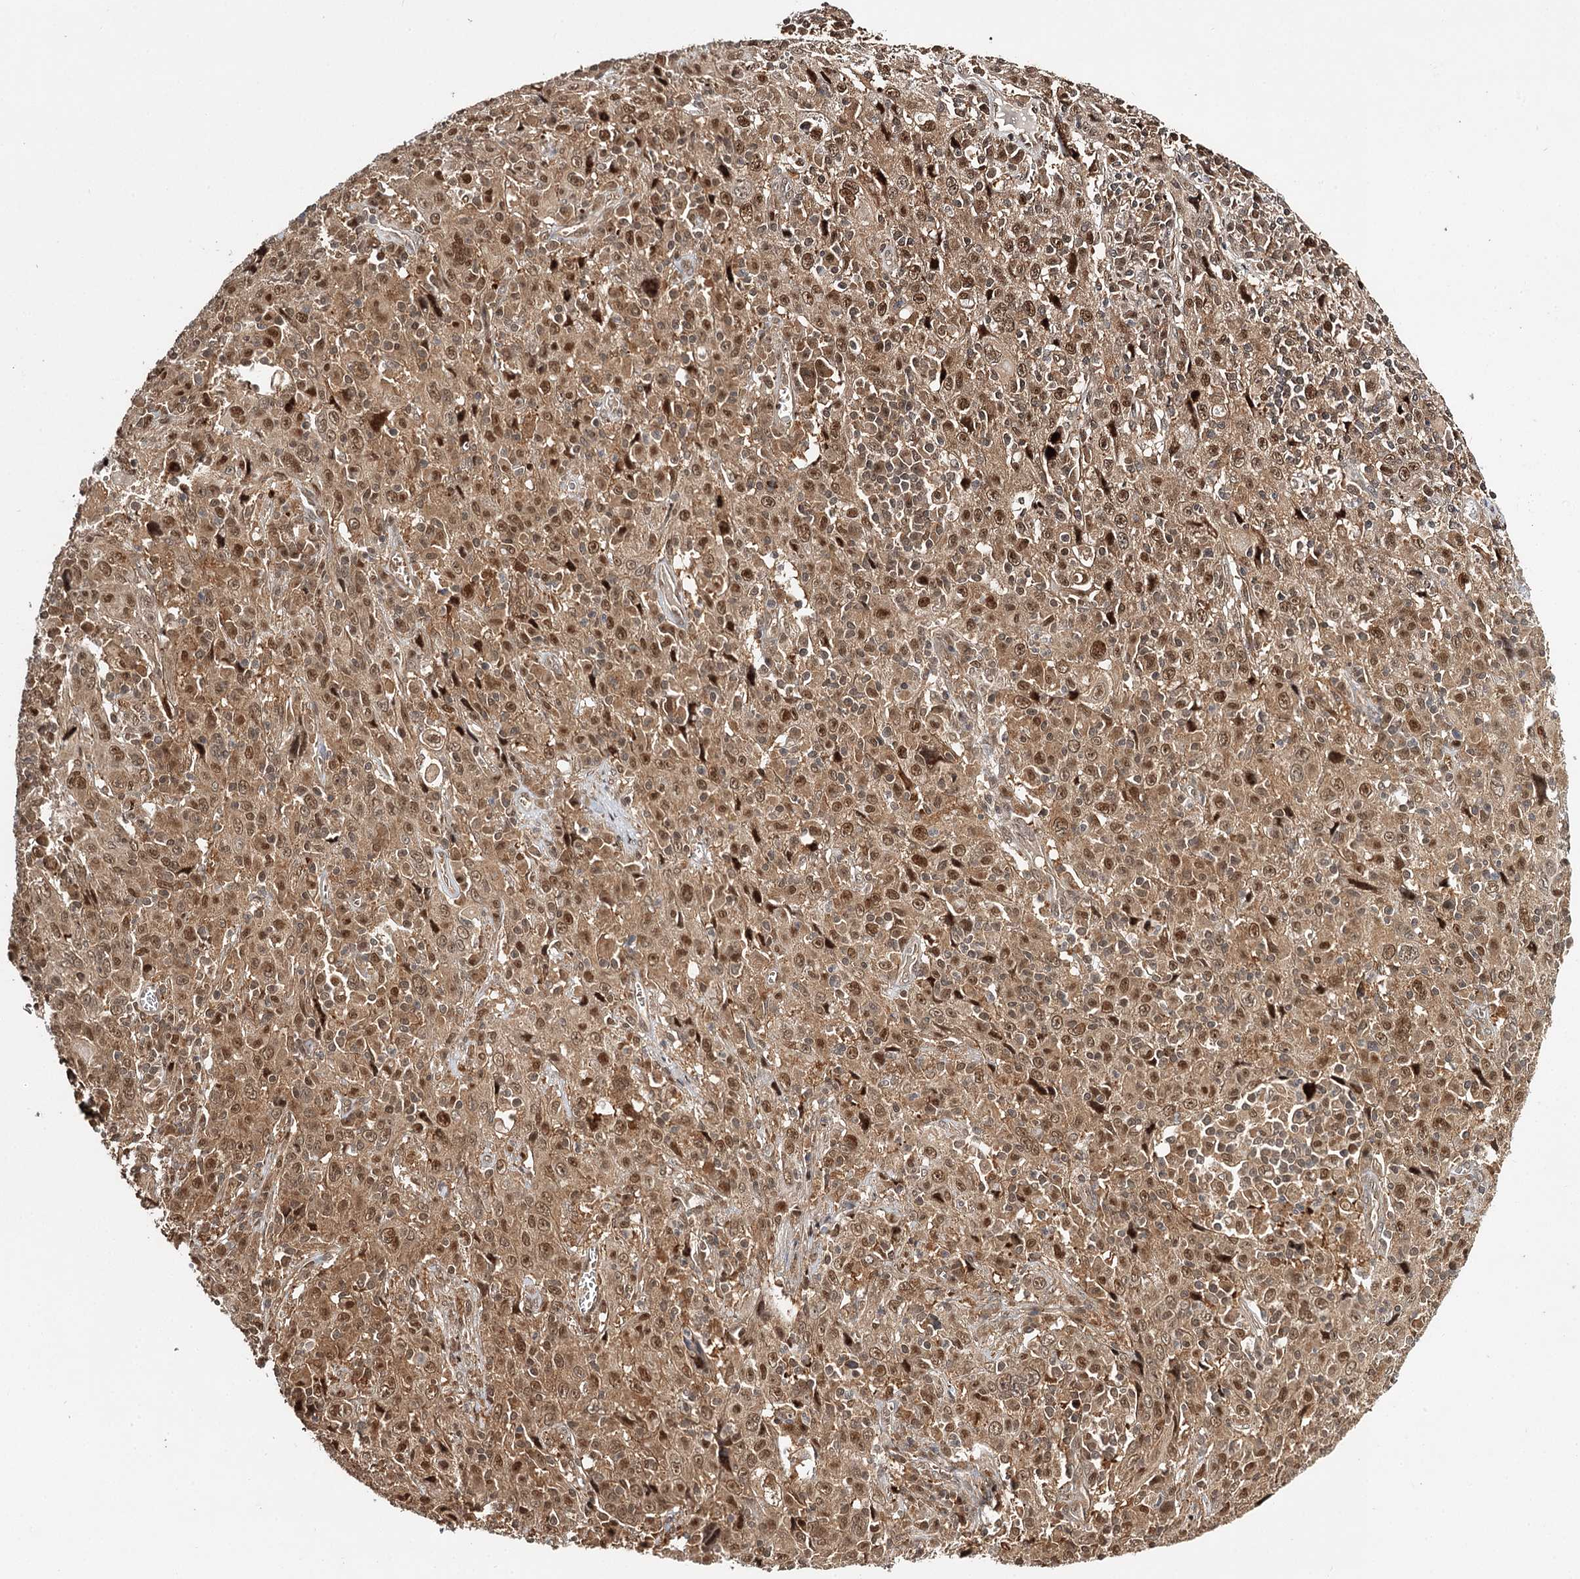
{"staining": {"intensity": "moderate", "quantity": ">75%", "location": "cytoplasmic/membranous,nuclear"}, "tissue": "cervical cancer", "cell_type": "Tumor cells", "image_type": "cancer", "snomed": [{"axis": "morphology", "description": "Squamous cell carcinoma, NOS"}, {"axis": "topography", "description": "Cervix"}], "caption": "Immunohistochemistry (IHC) micrograph of neoplastic tissue: human cervical squamous cell carcinoma stained using immunohistochemistry shows medium levels of moderate protein expression localized specifically in the cytoplasmic/membranous and nuclear of tumor cells, appearing as a cytoplasmic/membranous and nuclear brown color.", "gene": "N6AMT1", "patient": {"sex": "female", "age": 46}}